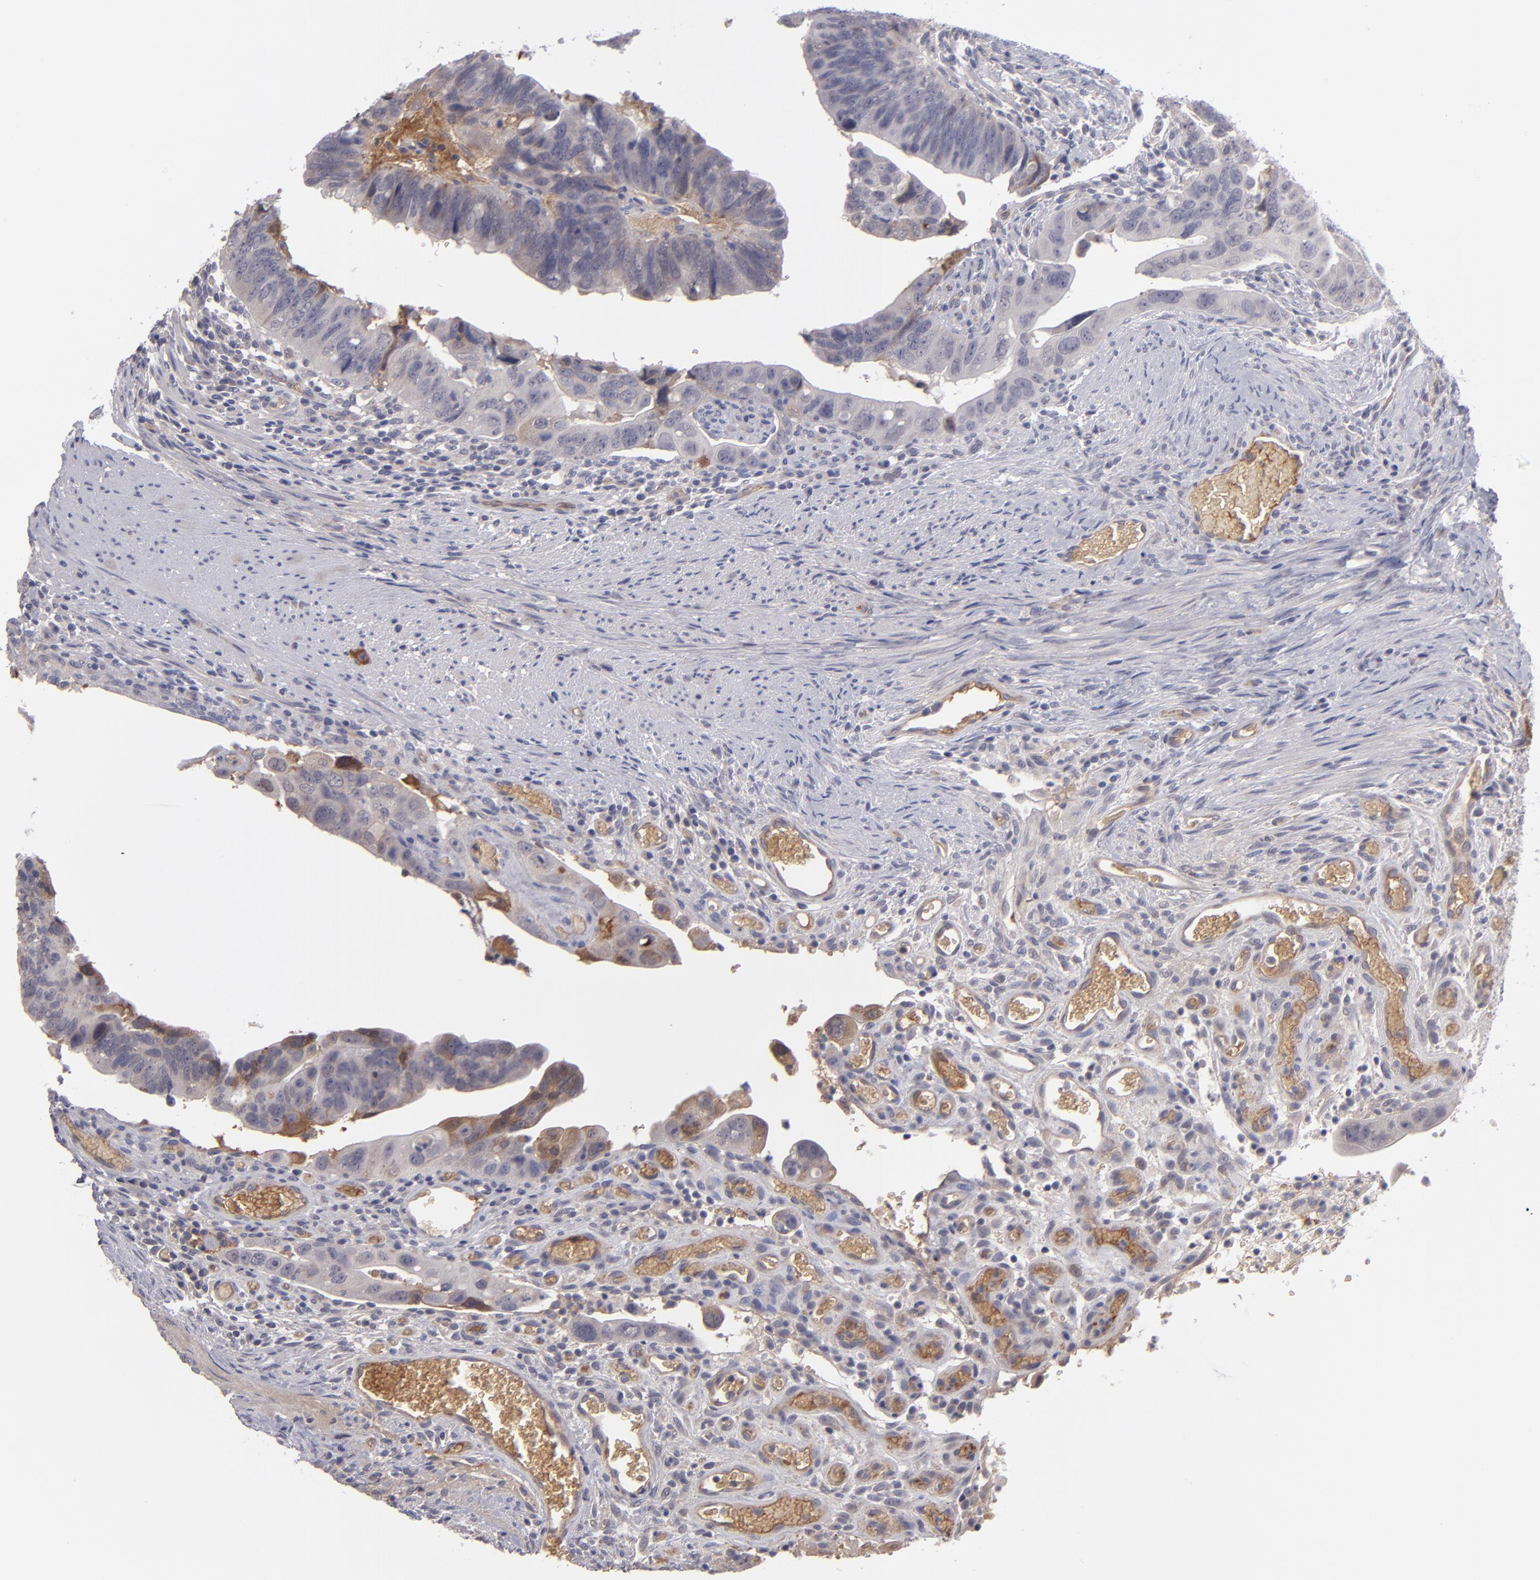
{"staining": {"intensity": "moderate", "quantity": "<25%", "location": "cytoplasmic/membranous"}, "tissue": "colorectal cancer", "cell_type": "Tumor cells", "image_type": "cancer", "snomed": [{"axis": "morphology", "description": "Adenocarcinoma, NOS"}, {"axis": "topography", "description": "Rectum"}], "caption": "Immunohistochemical staining of human colorectal adenocarcinoma exhibits moderate cytoplasmic/membranous protein positivity in approximately <25% of tumor cells.", "gene": "ITIH4", "patient": {"sex": "male", "age": 53}}